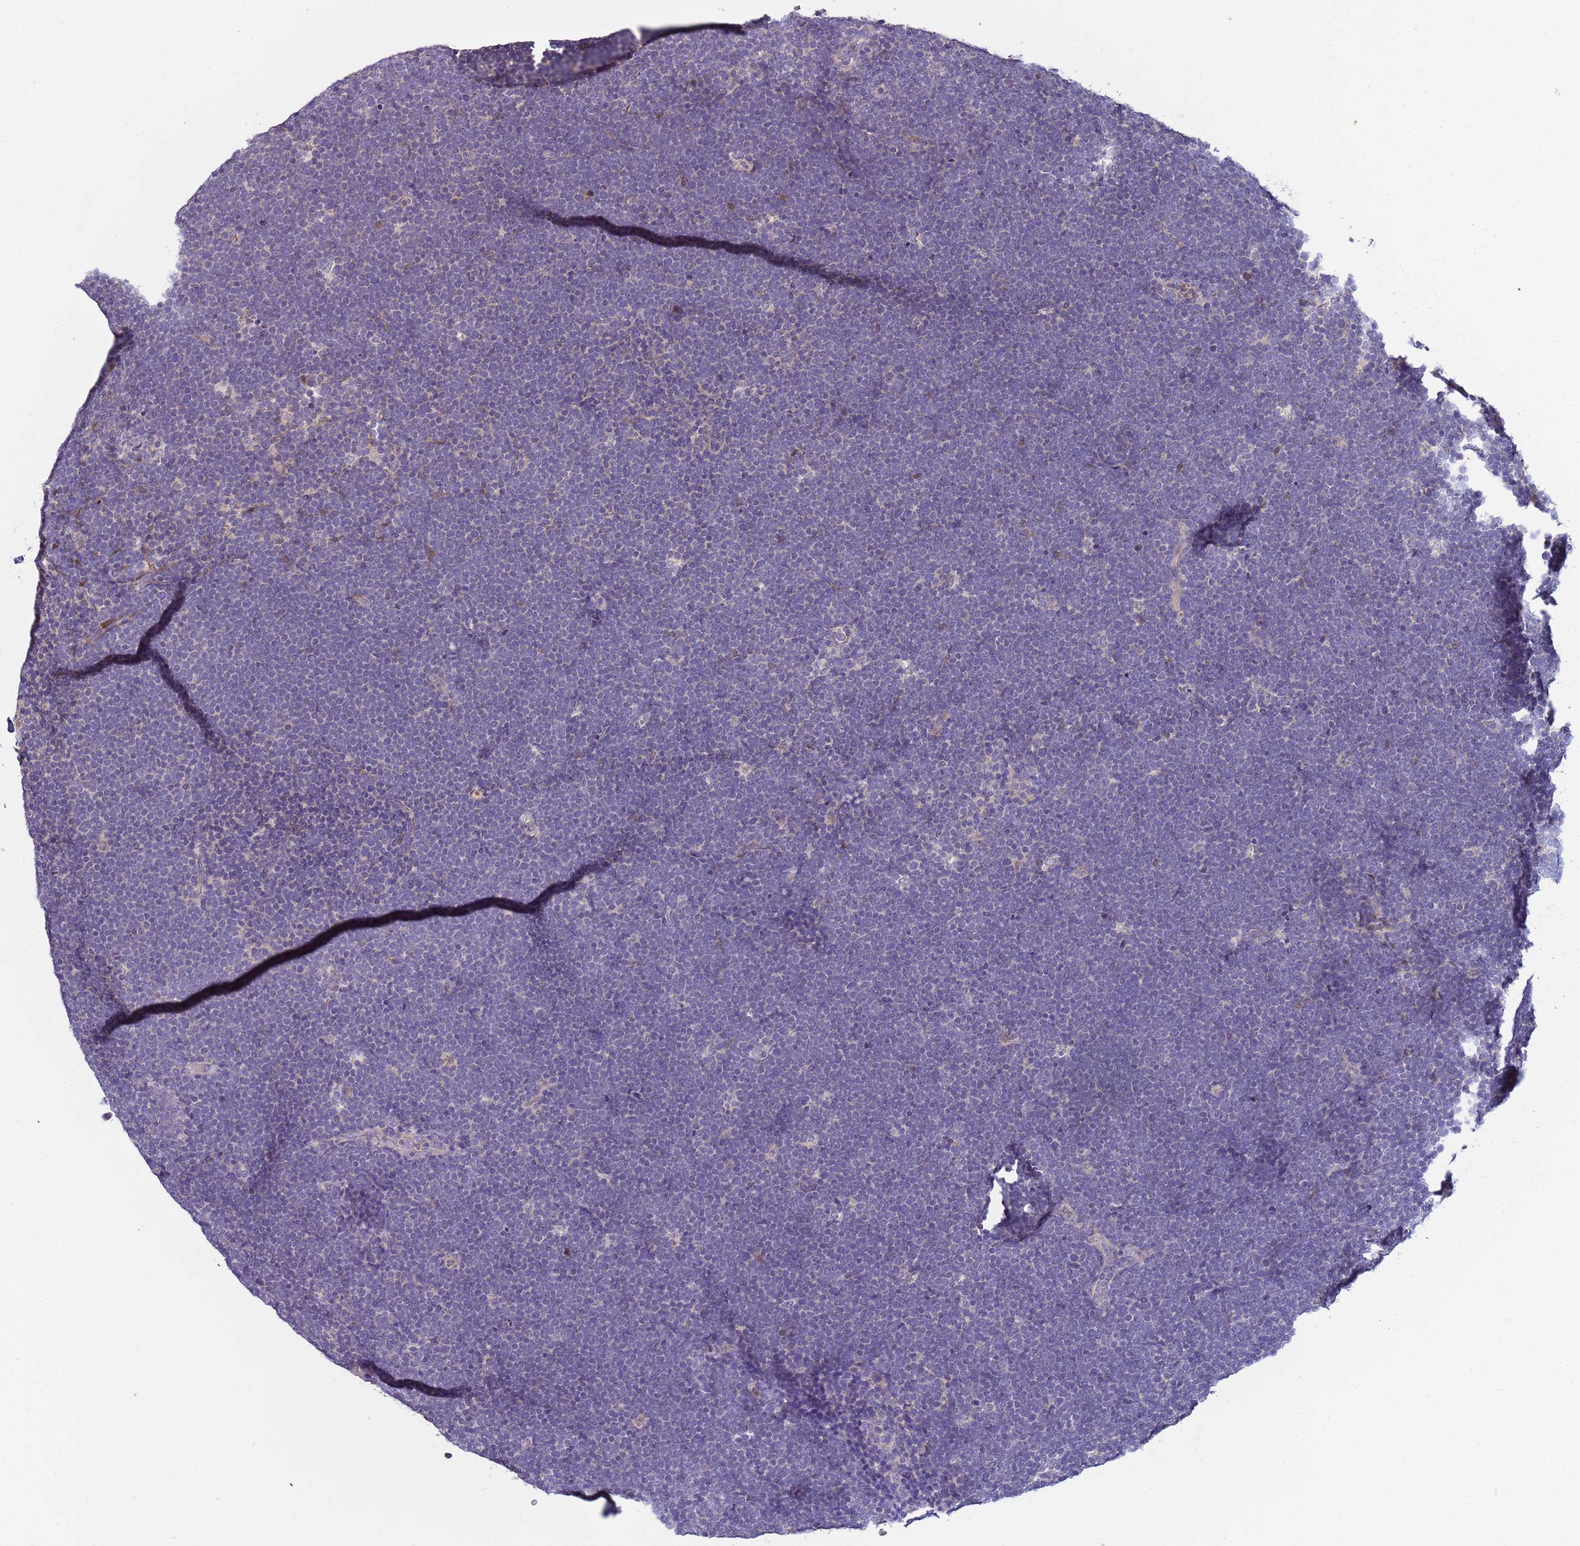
{"staining": {"intensity": "negative", "quantity": "none", "location": "none"}, "tissue": "lymphoma", "cell_type": "Tumor cells", "image_type": "cancer", "snomed": [{"axis": "morphology", "description": "Malignant lymphoma, non-Hodgkin's type, High grade"}, {"axis": "topography", "description": "Lymph node"}], "caption": "This photomicrograph is of lymphoma stained with immunohistochemistry (IHC) to label a protein in brown with the nuclei are counter-stained blue. There is no expression in tumor cells. Brightfield microscopy of IHC stained with DAB (3,3'-diaminobenzidine) (brown) and hematoxylin (blue), captured at high magnification.", "gene": "PLCXD3", "patient": {"sex": "male", "age": 13}}